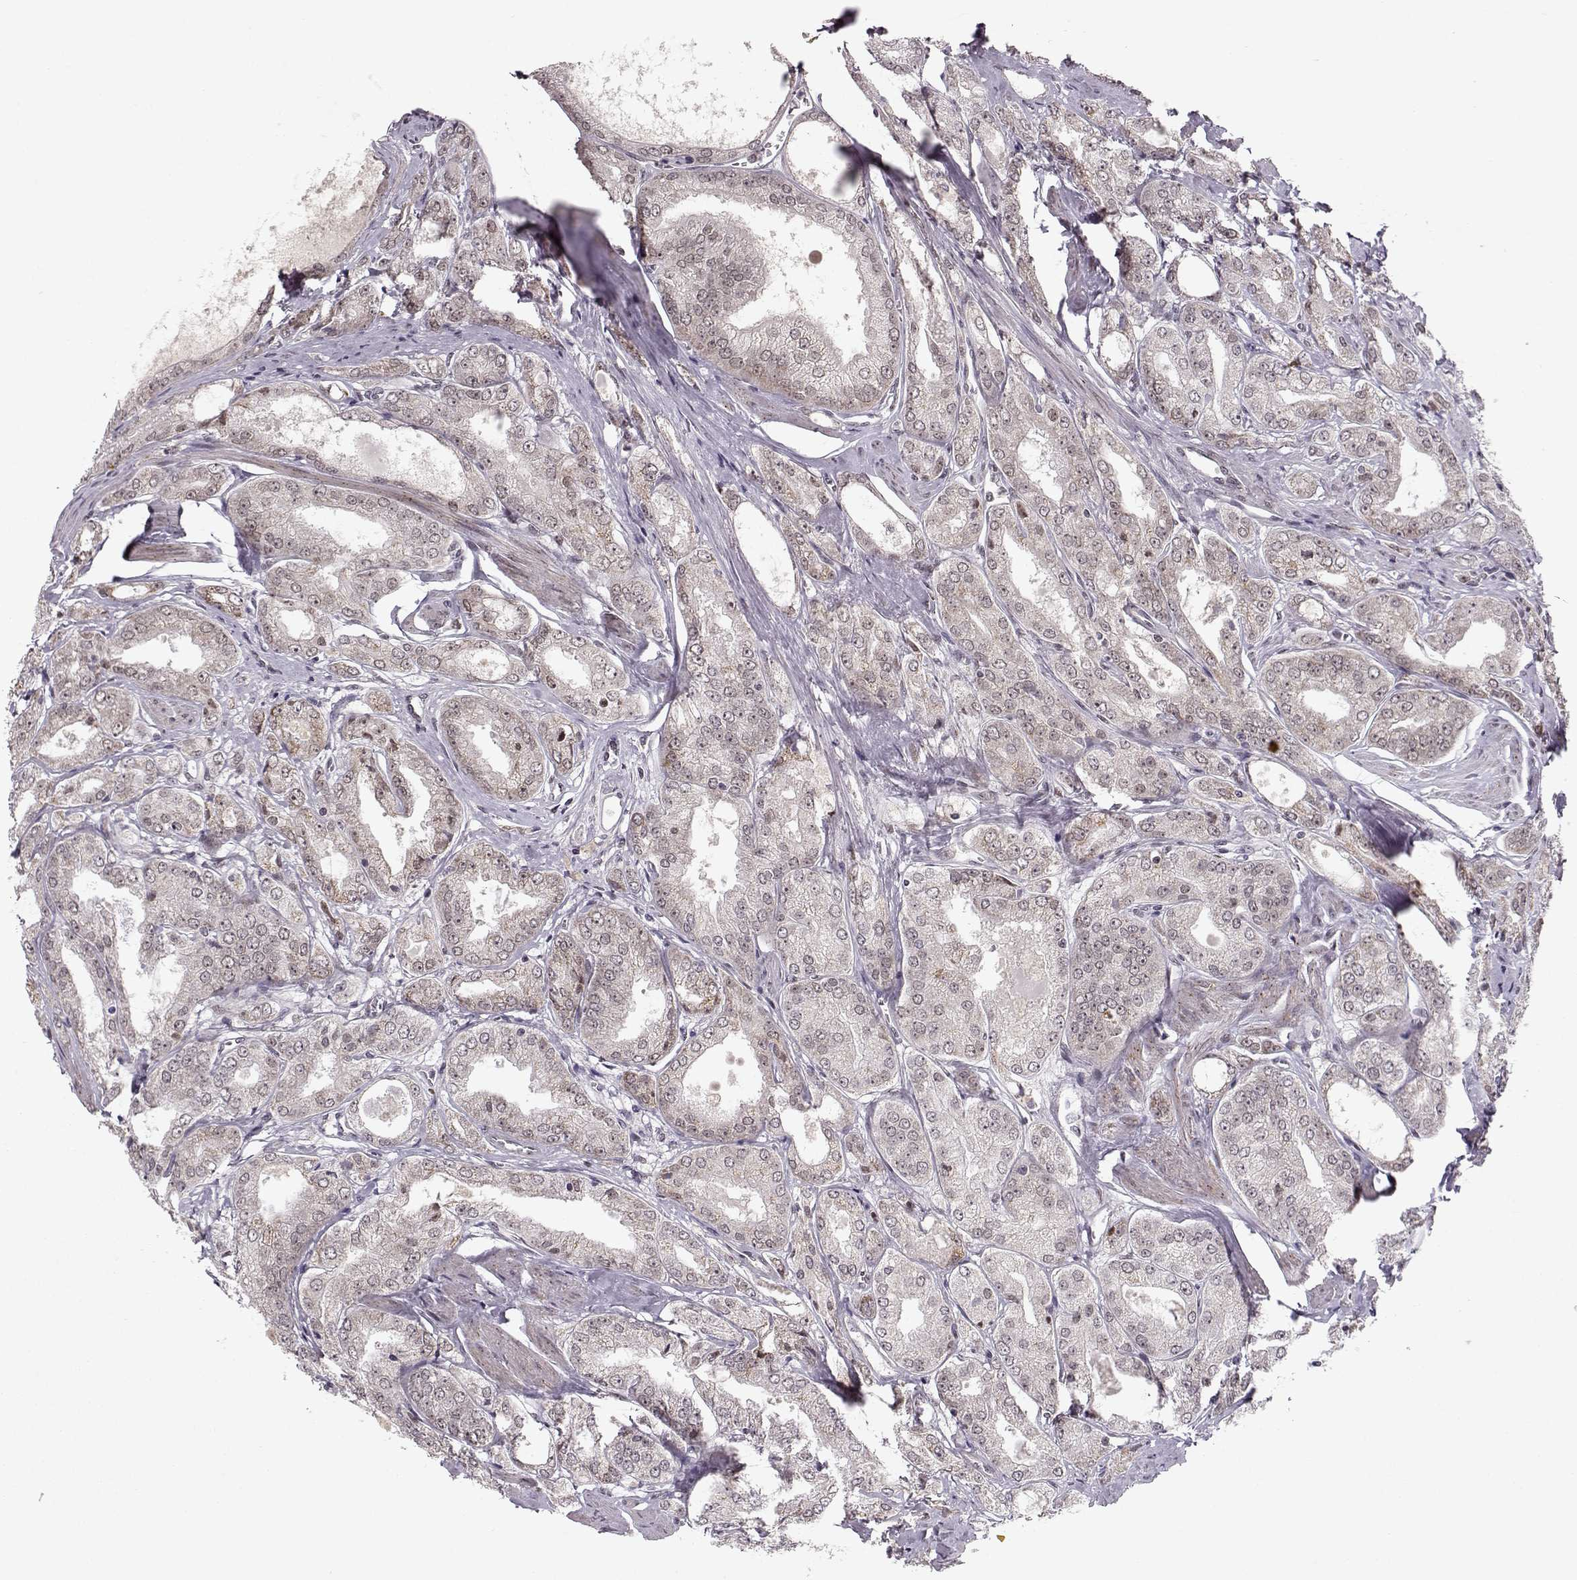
{"staining": {"intensity": "weak", "quantity": "<25%", "location": "cytoplasmic/membranous"}, "tissue": "prostate cancer", "cell_type": "Tumor cells", "image_type": "cancer", "snomed": [{"axis": "morphology", "description": "Adenocarcinoma, NOS"}, {"axis": "morphology", "description": "Adenocarcinoma, High grade"}, {"axis": "topography", "description": "Prostate"}], "caption": "Human prostate high-grade adenocarcinoma stained for a protein using IHC exhibits no positivity in tumor cells.", "gene": "RAI1", "patient": {"sex": "male", "age": 70}}